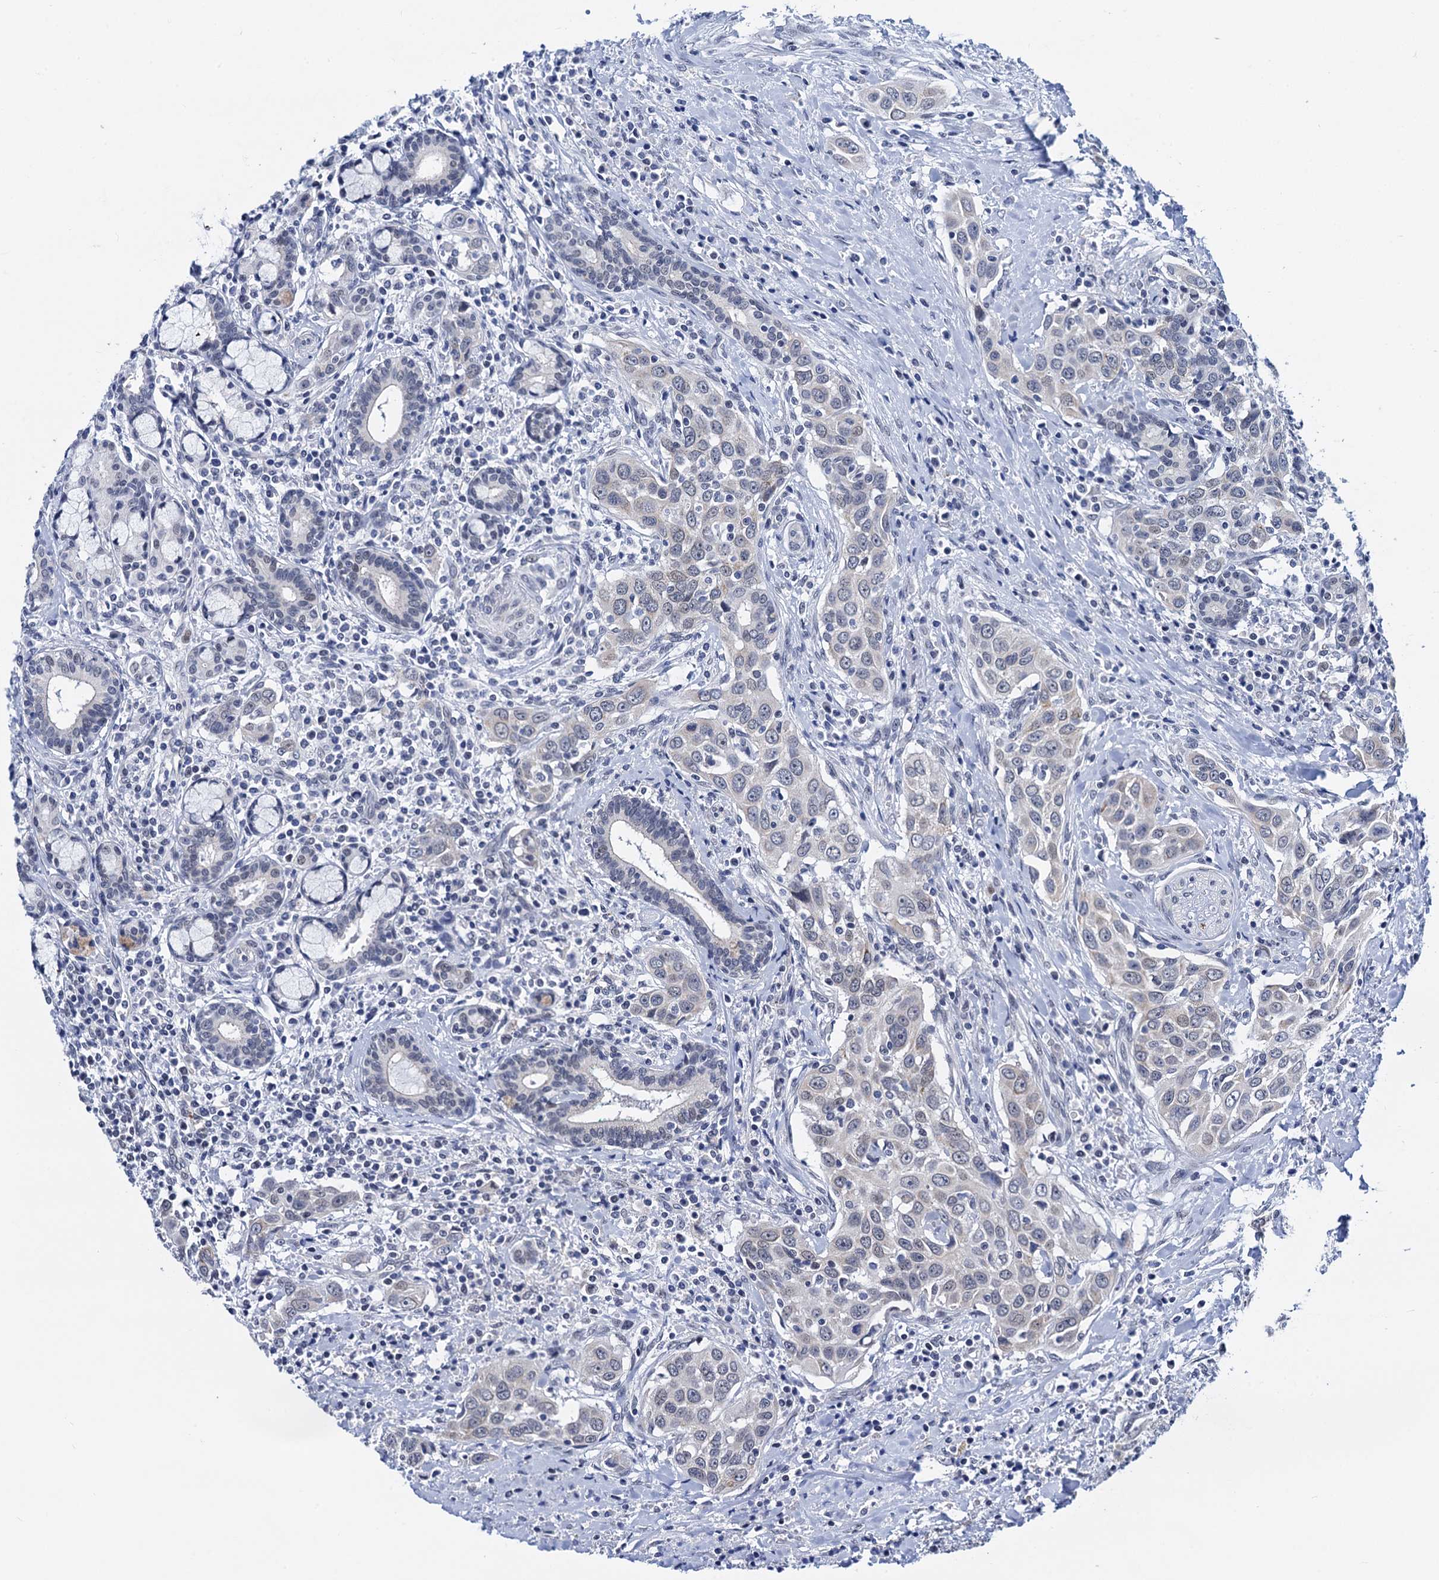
{"staining": {"intensity": "negative", "quantity": "none", "location": "none"}, "tissue": "head and neck cancer", "cell_type": "Tumor cells", "image_type": "cancer", "snomed": [{"axis": "morphology", "description": "Squamous cell carcinoma, NOS"}, {"axis": "topography", "description": "Oral tissue"}, {"axis": "topography", "description": "Head-Neck"}], "caption": "Tumor cells are negative for protein expression in human head and neck squamous cell carcinoma.", "gene": "C16orf87", "patient": {"sex": "female", "age": 50}}